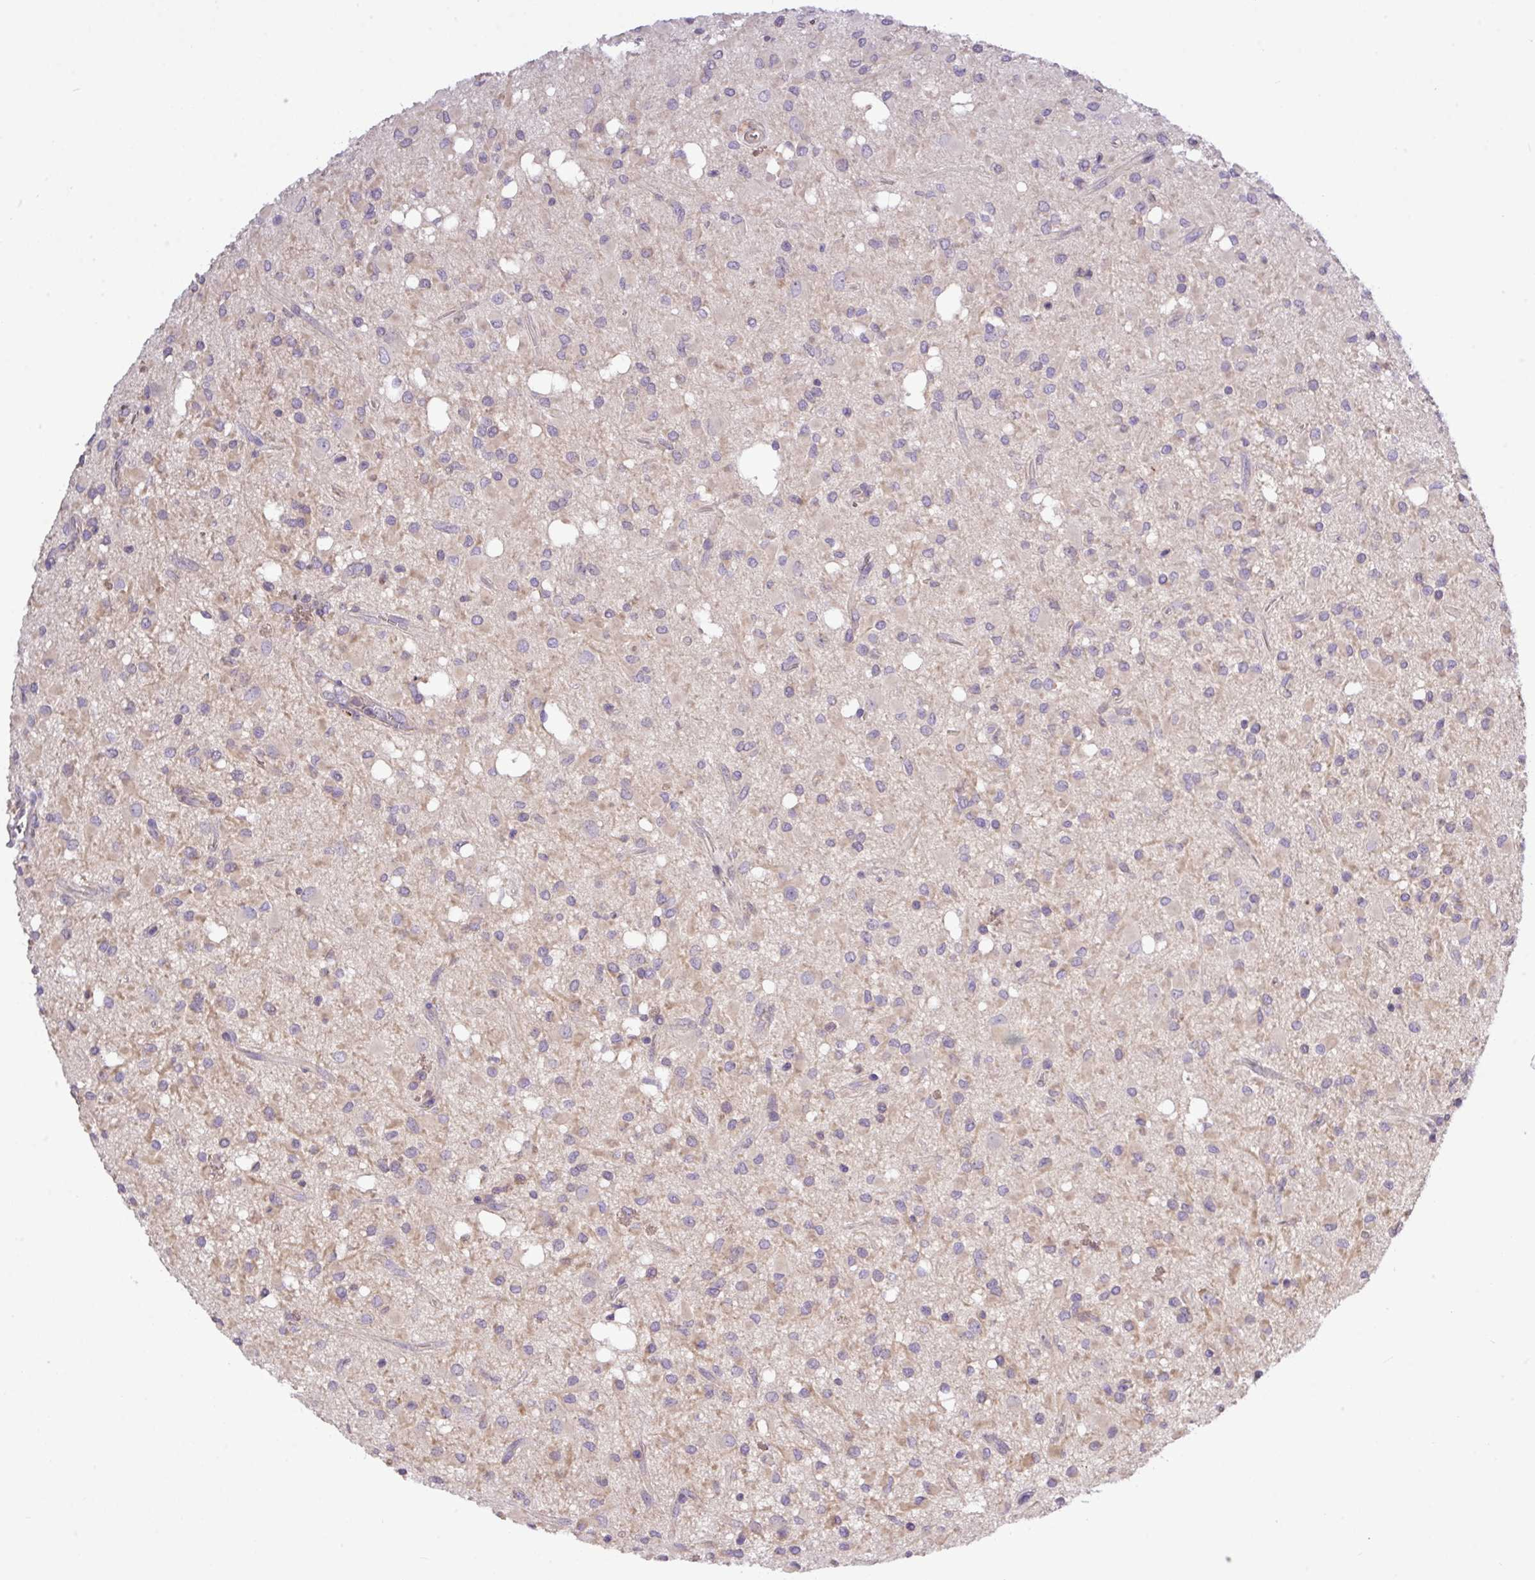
{"staining": {"intensity": "weak", "quantity": "<25%", "location": "cytoplasmic/membranous"}, "tissue": "glioma", "cell_type": "Tumor cells", "image_type": "cancer", "snomed": [{"axis": "morphology", "description": "Glioma, malignant, Low grade"}, {"axis": "topography", "description": "Brain"}], "caption": "A histopathology image of glioma stained for a protein shows no brown staining in tumor cells.", "gene": "TMEM62", "patient": {"sex": "female", "age": 33}}